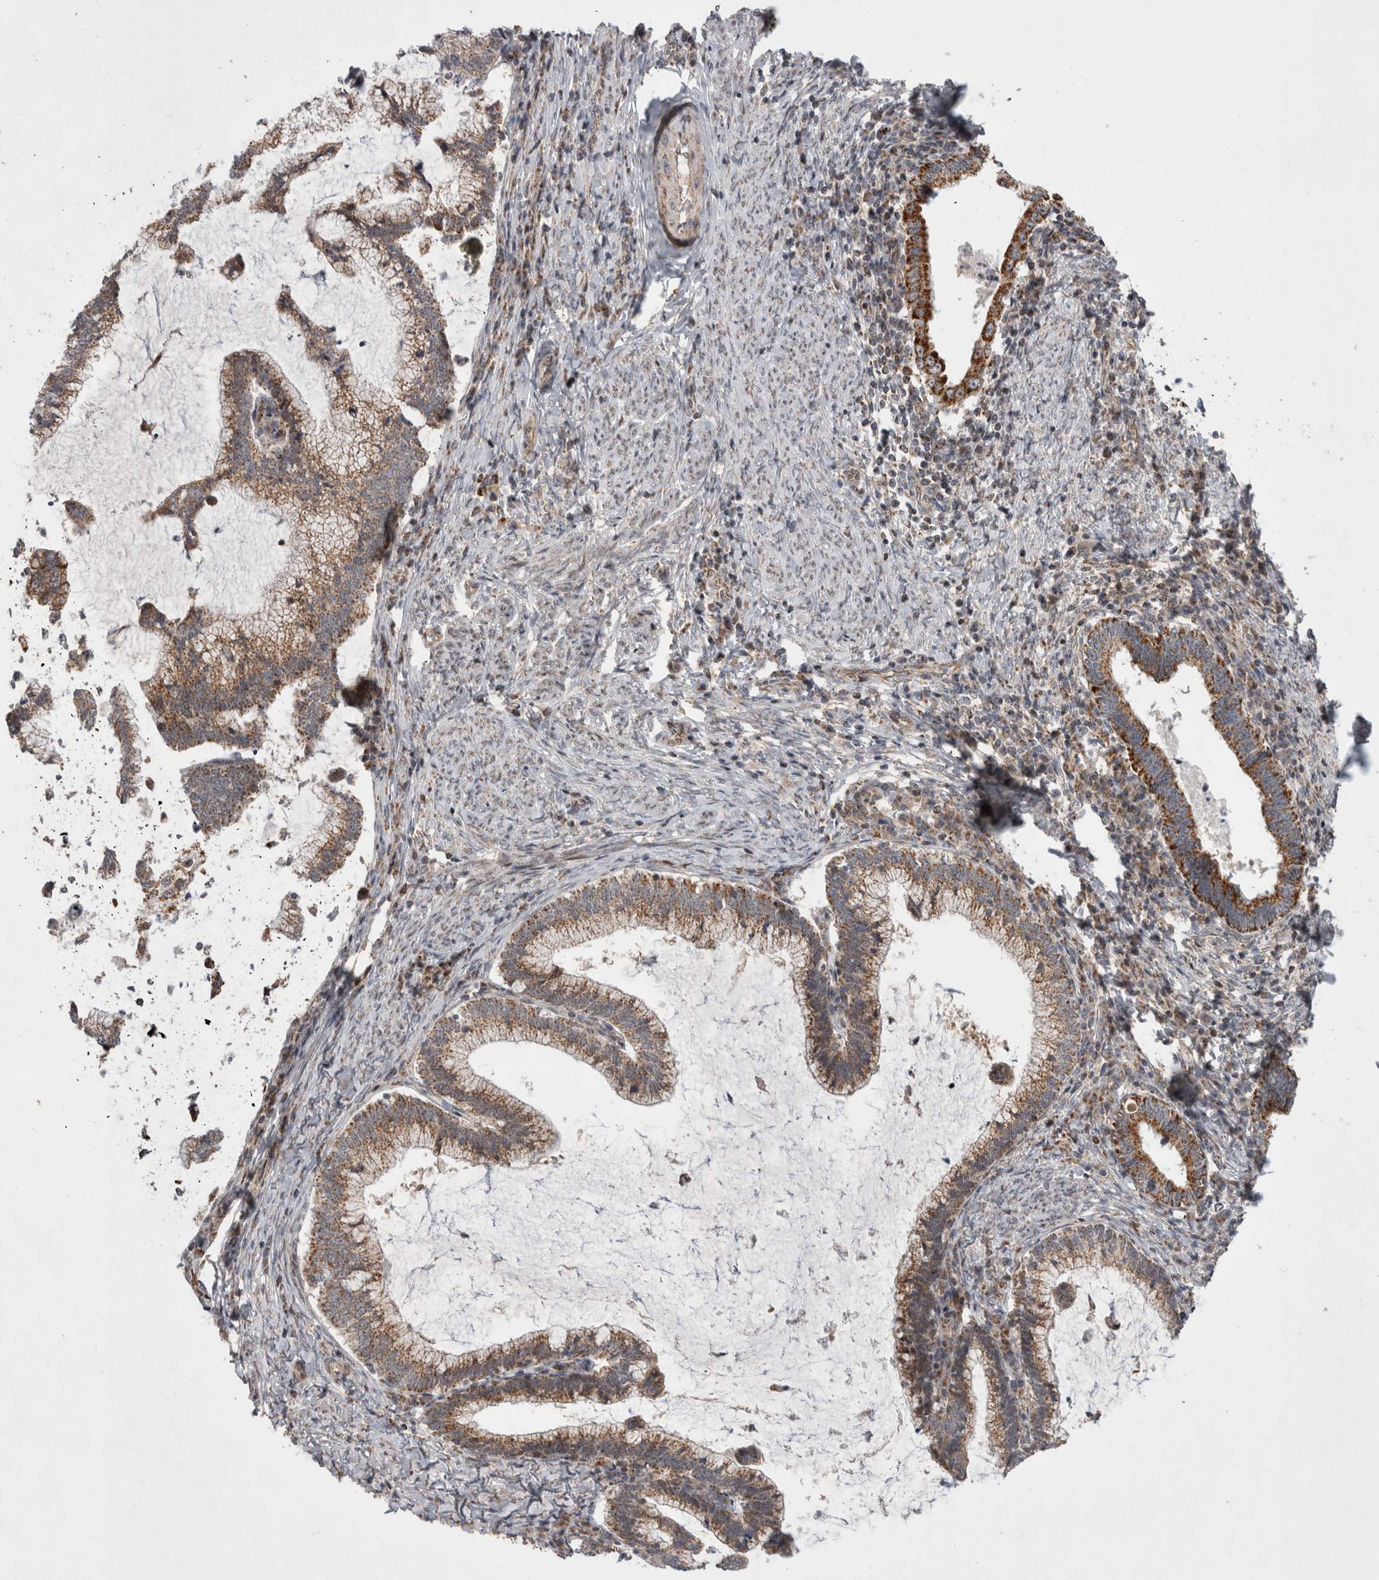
{"staining": {"intensity": "moderate", "quantity": ">75%", "location": "cytoplasmic/membranous"}, "tissue": "cervical cancer", "cell_type": "Tumor cells", "image_type": "cancer", "snomed": [{"axis": "morphology", "description": "Adenocarcinoma, NOS"}, {"axis": "topography", "description": "Cervix"}], "caption": "A medium amount of moderate cytoplasmic/membranous staining is appreciated in approximately >75% of tumor cells in cervical adenocarcinoma tissue. Nuclei are stained in blue.", "gene": "MRPL37", "patient": {"sex": "female", "age": 36}}